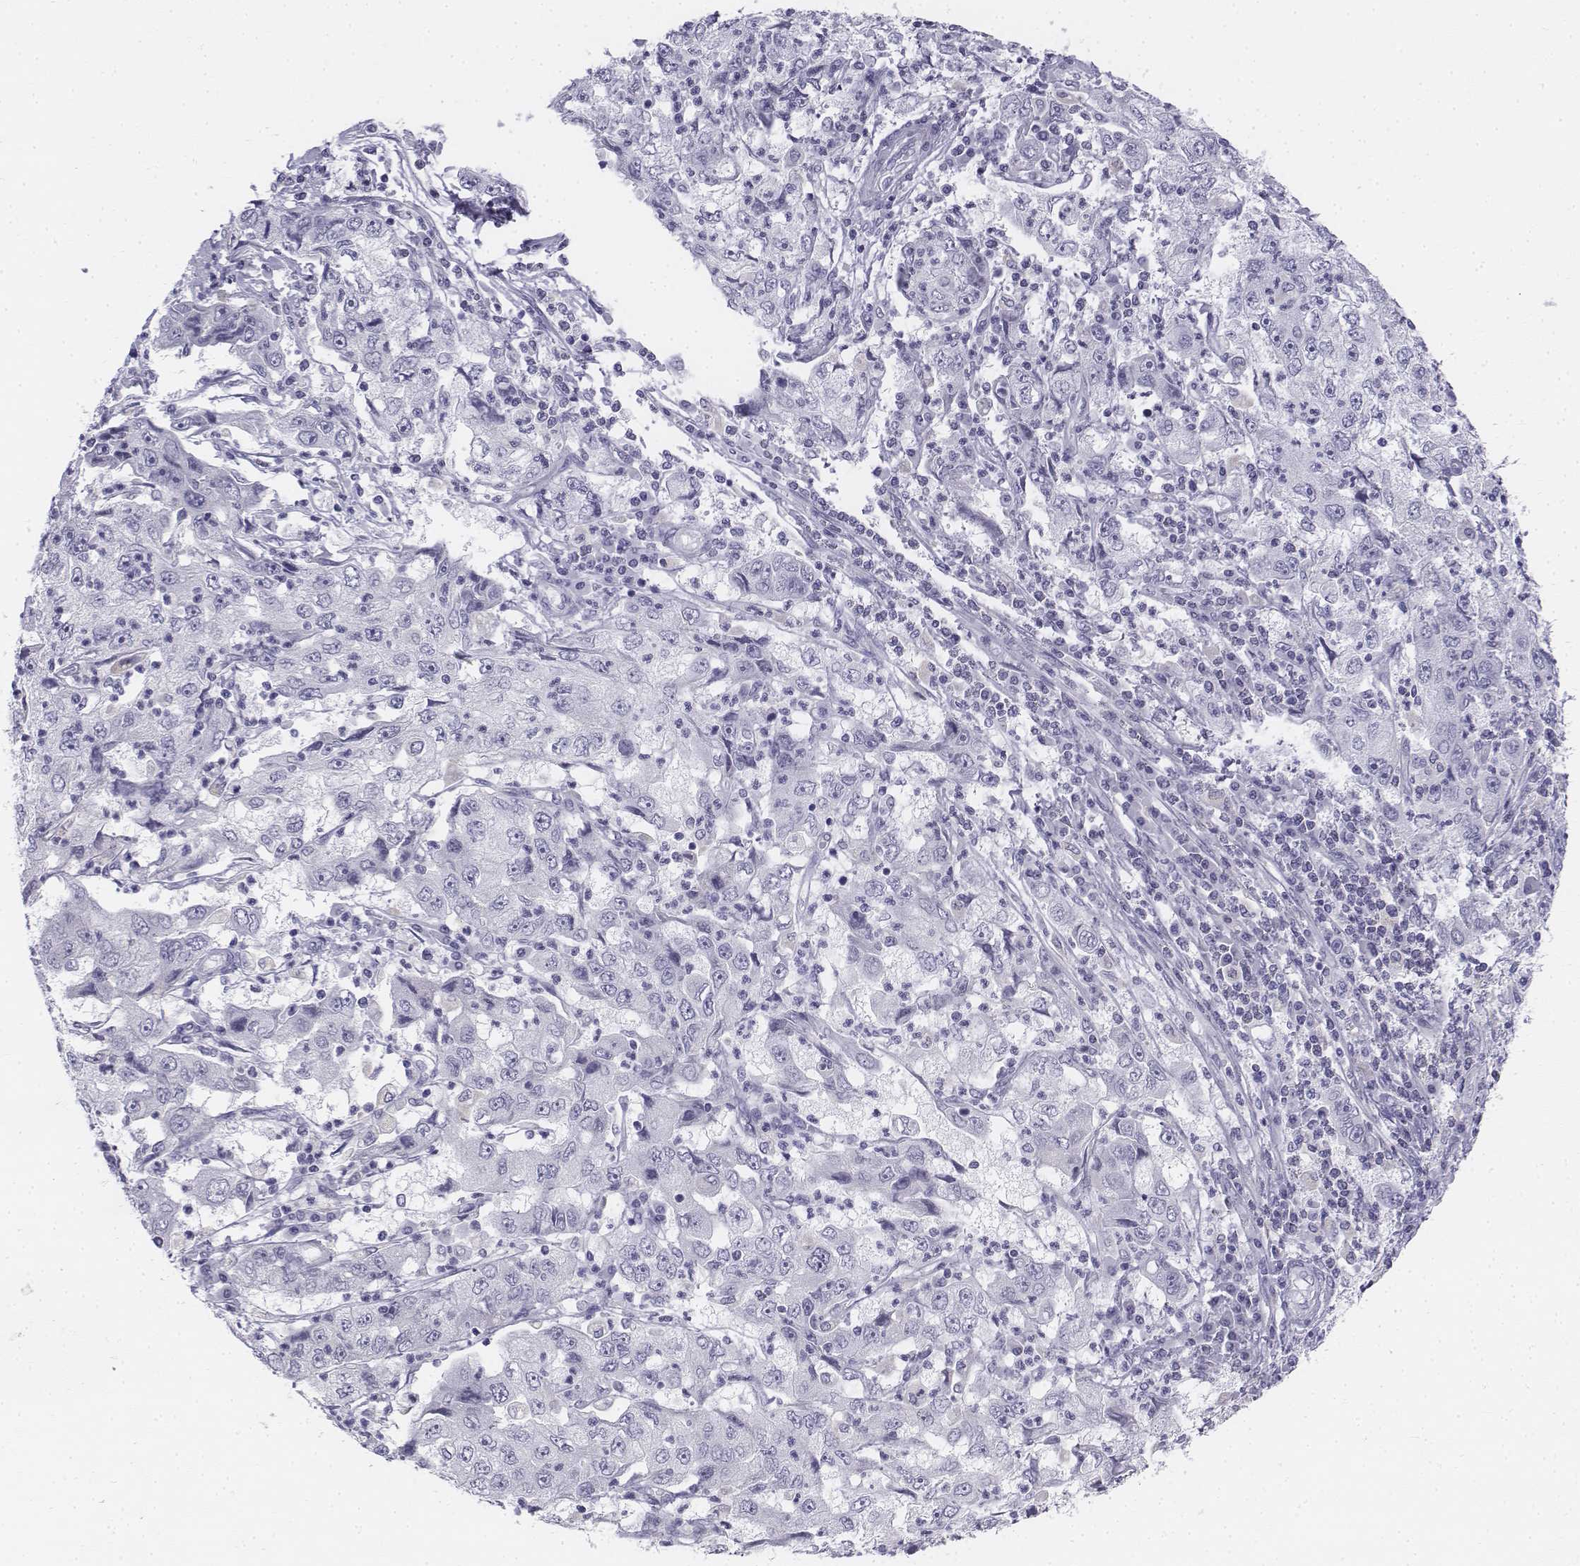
{"staining": {"intensity": "negative", "quantity": "none", "location": "none"}, "tissue": "cervical cancer", "cell_type": "Tumor cells", "image_type": "cancer", "snomed": [{"axis": "morphology", "description": "Squamous cell carcinoma, NOS"}, {"axis": "topography", "description": "Cervix"}], "caption": "DAB immunohistochemical staining of cervical squamous cell carcinoma displays no significant expression in tumor cells.", "gene": "TH", "patient": {"sex": "female", "age": 36}}